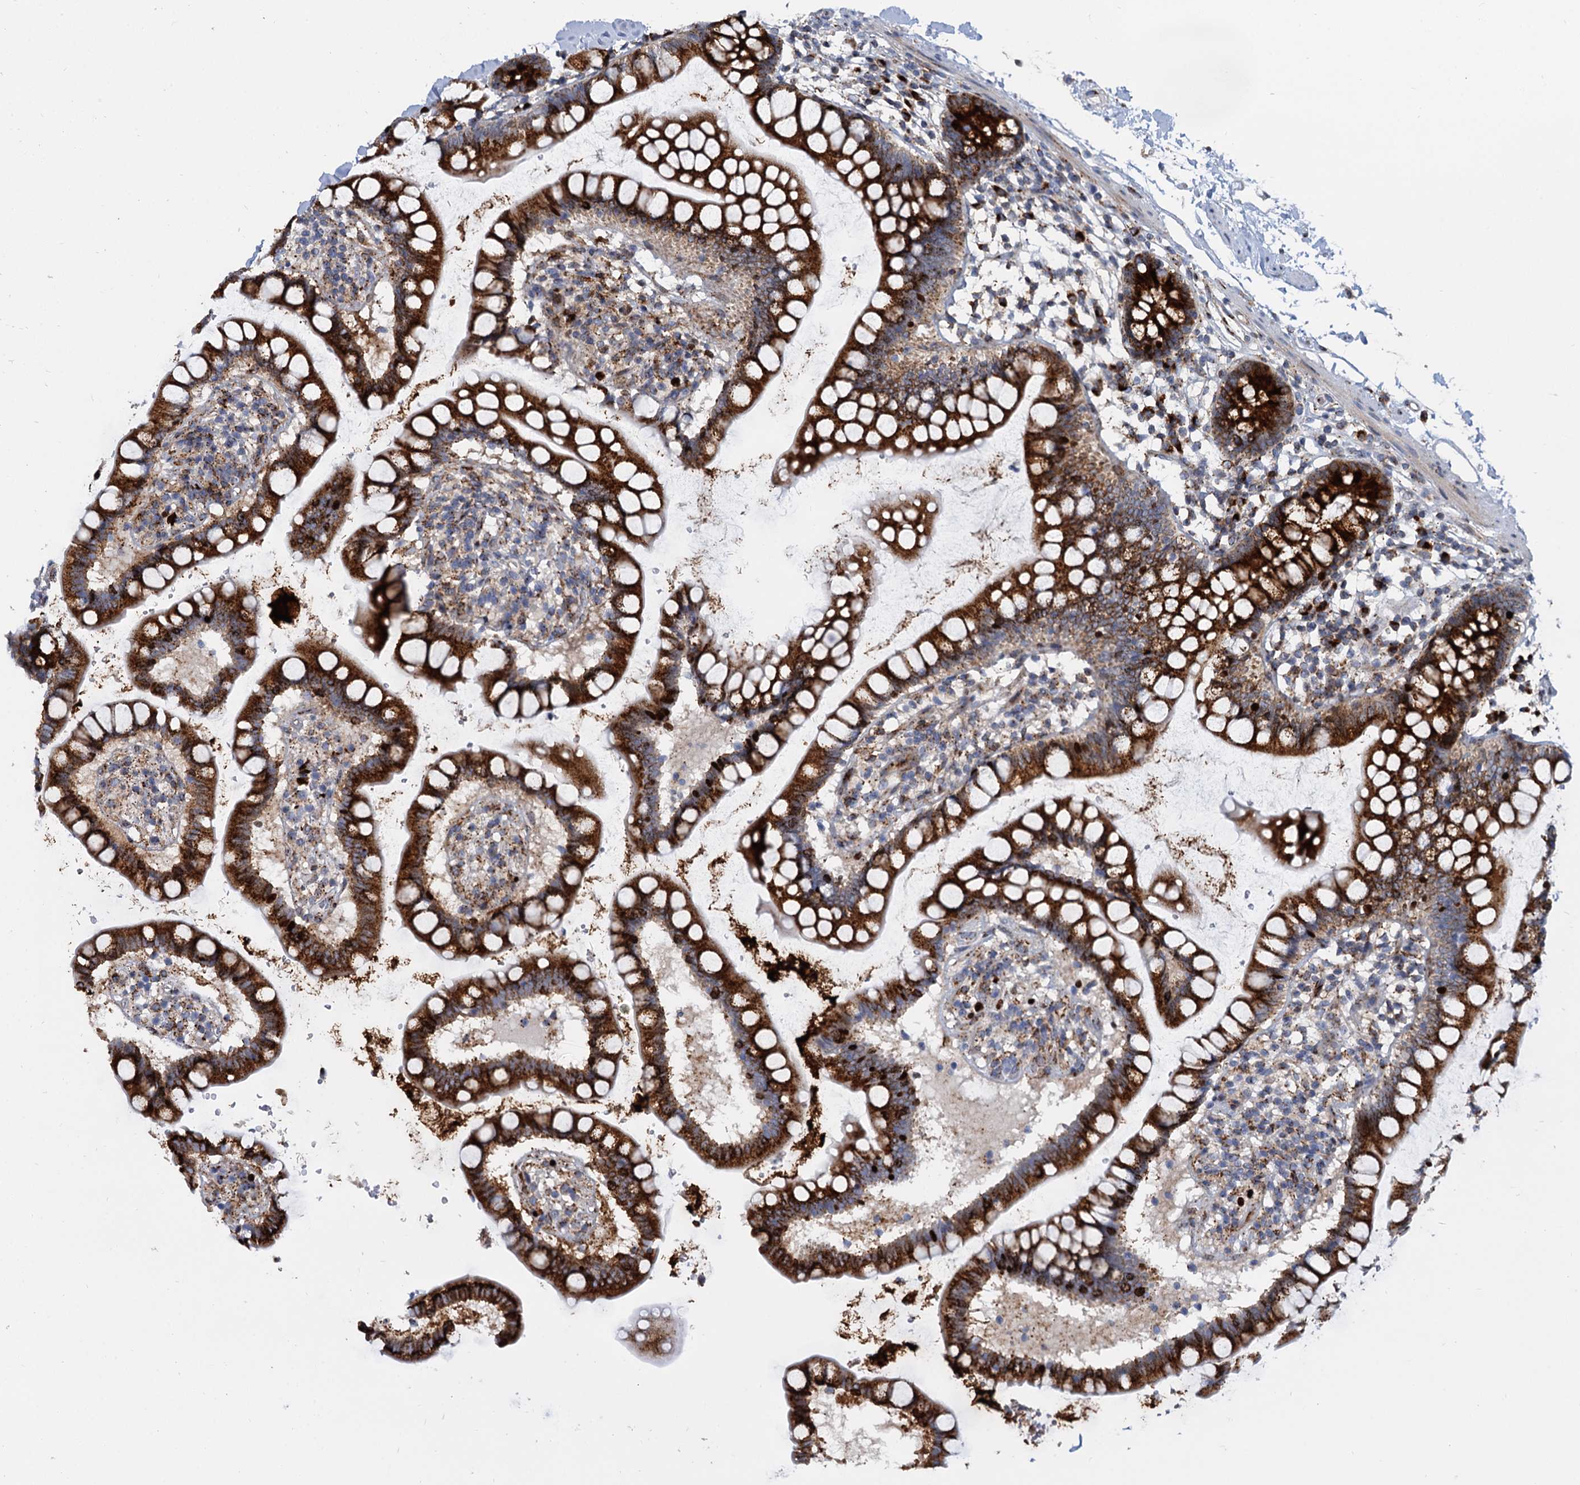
{"staining": {"intensity": "strong", "quantity": ">75%", "location": "cytoplasmic/membranous"}, "tissue": "small intestine", "cell_type": "Glandular cells", "image_type": "normal", "snomed": [{"axis": "morphology", "description": "Normal tissue, NOS"}, {"axis": "topography", "description": "Small intestine"}], "caption": "Protein analysis of unremarkable small intestine reveals strong cytoplasmic/membranous staining in about >75% of glandular cells. (DAB = brown stain, brightfield microscopy at high magnification).", "gene": "SUPT20H", "patient": {"sex": "female", "age": 84}}